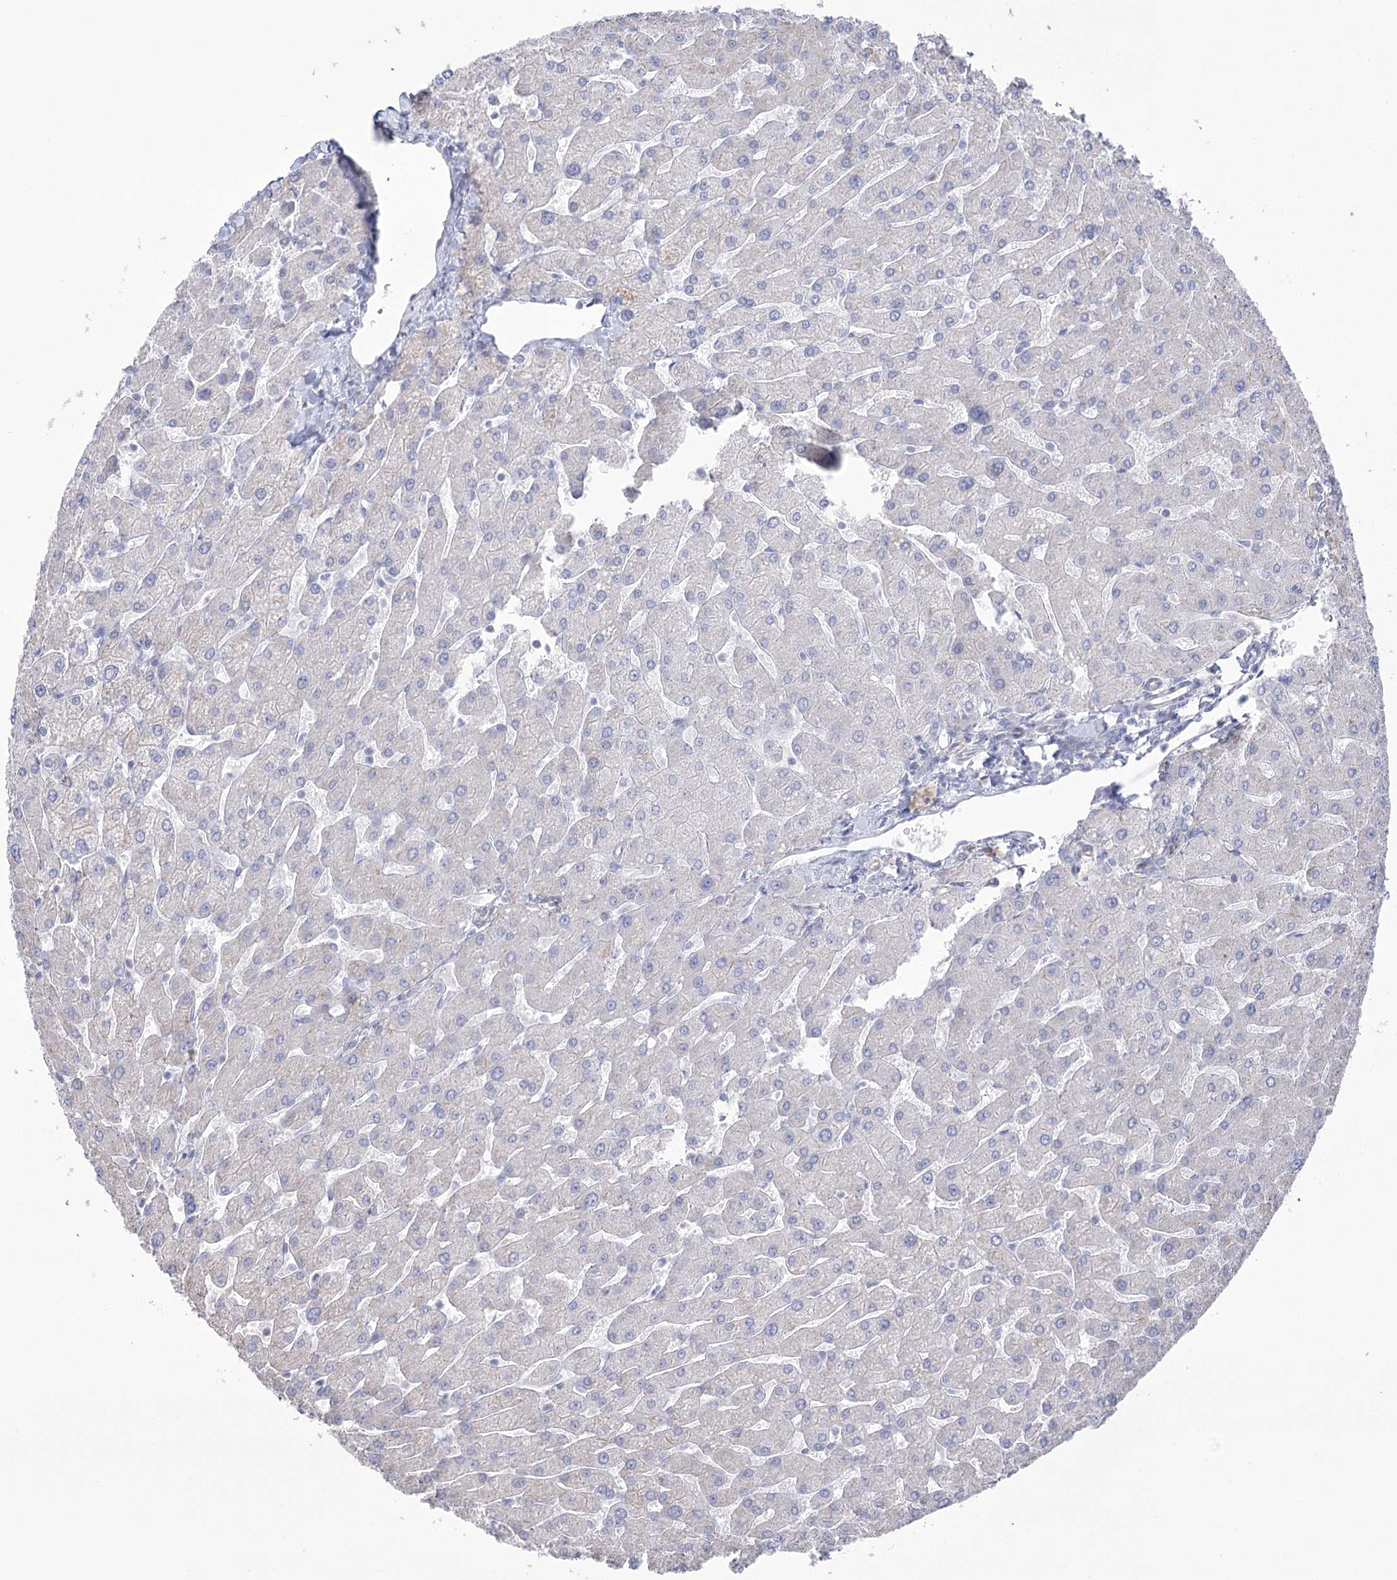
{"staining": {"intensity": "negative", "quantity": "none", "location": "none"}, "tissue": "liver", "cell_type": "Cholangiocytes", "image_type": "normal", "snomed": [{"axis": "morphology", "description": "Normal tissue, NOS"}, {"axis": "topography", "description": "Liver"}], "caption": "High power microscopy histopathology image of an immunohistochemistry micrograph of unremarkable liver, revealing no significant staining in cholangiocytes.", "gene": "FAM216A", "patient": {"sex": "male", "age": 55}}